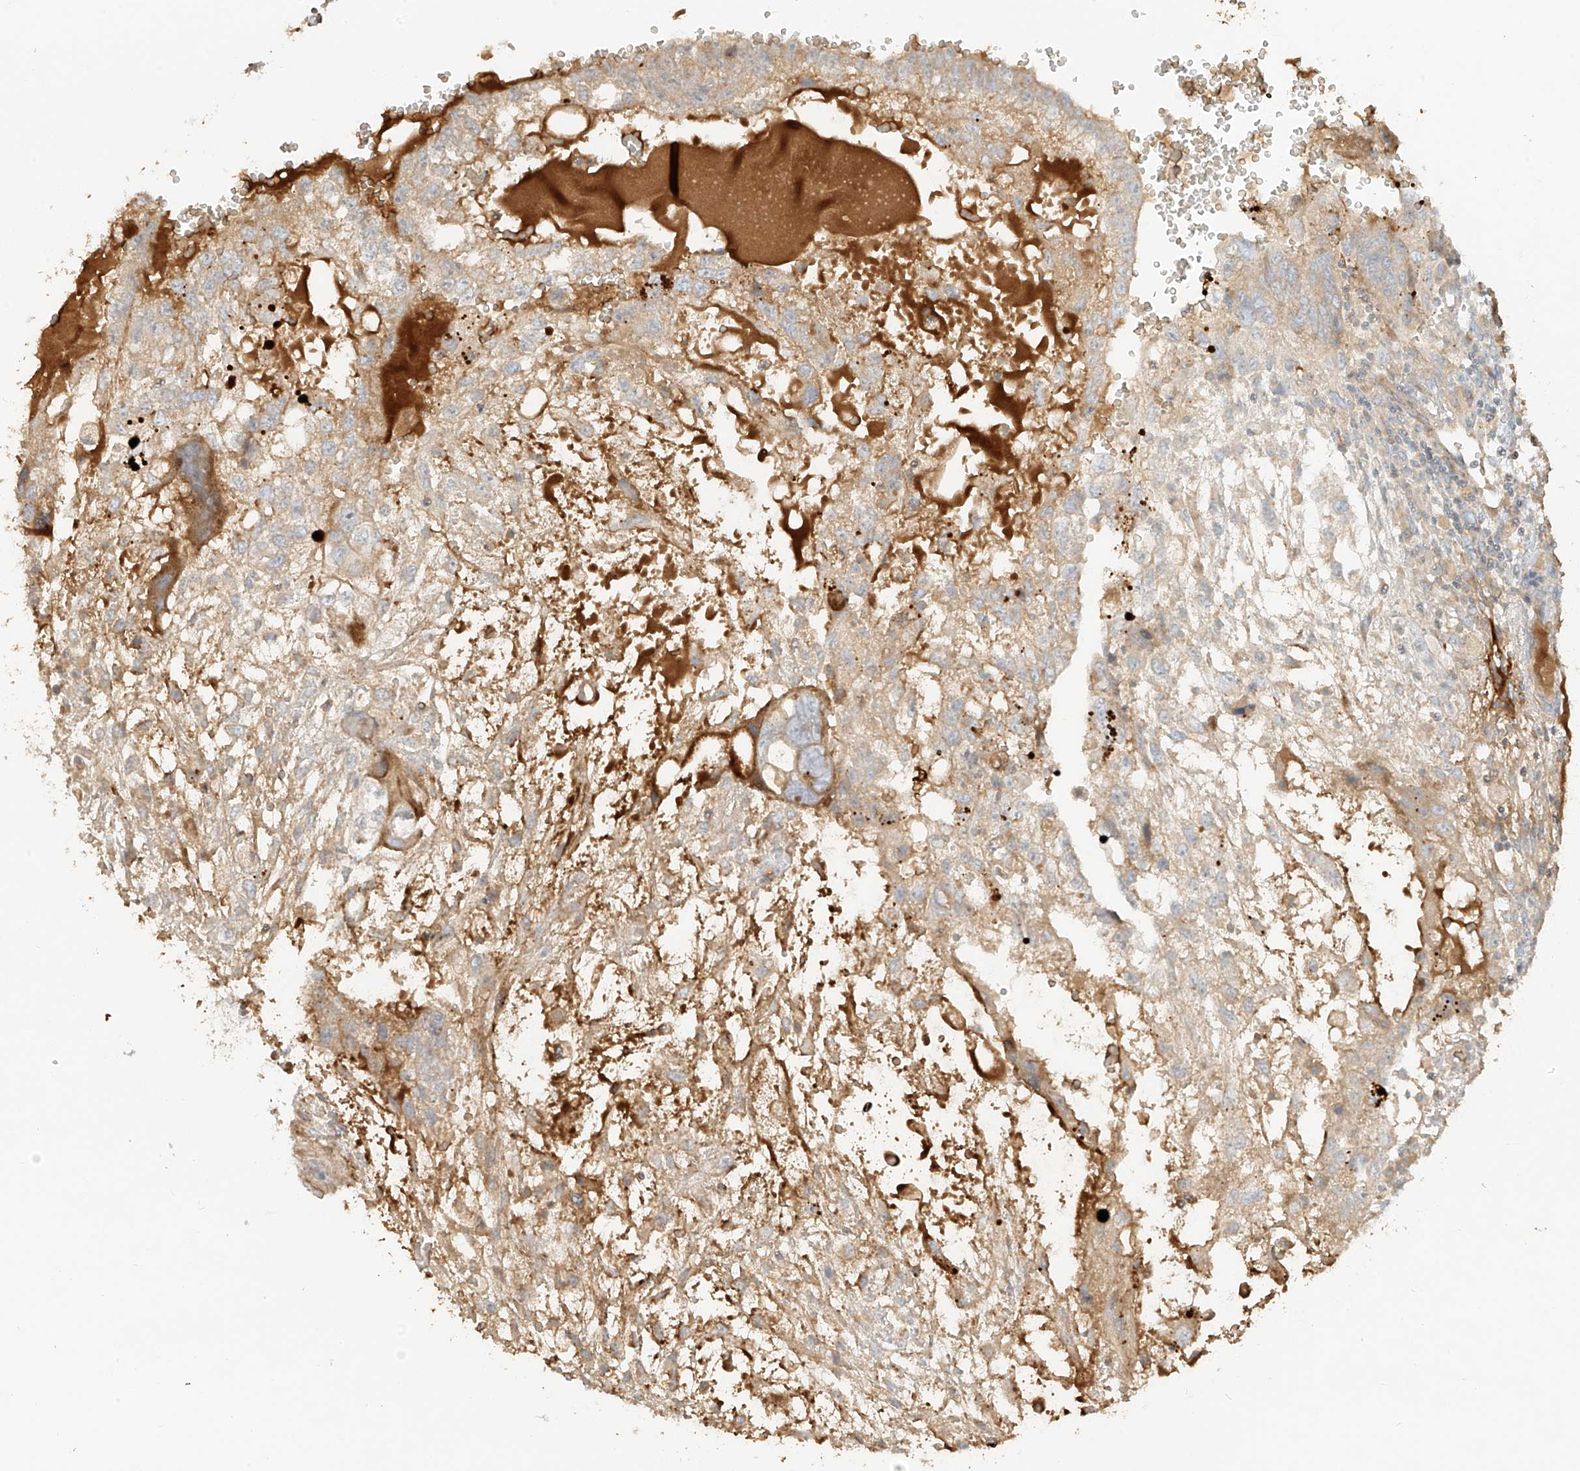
{"staining": {"intensity": "weak", "quantity": ">75%", "location": "cytoplasmic/membranous"}, "tissue": "testis cancer", "cell_type": "Tumor cells", "image_type": "cancer", "snomed": [{"axis": "morphology", "description": "Carcinoma, Embryonal, NOS"}, {"axis": "topography", "description": "Testis"}], "caption": "IHC (DAB (3,3'-diaminobenzidine)) staining of testis cancer demonstrates weak cytoplasmic/membranous protein expression in approximately >75% of tumor cells.", "gene": "MIPEP", "patient": {"sex": "male", "age": 36}}